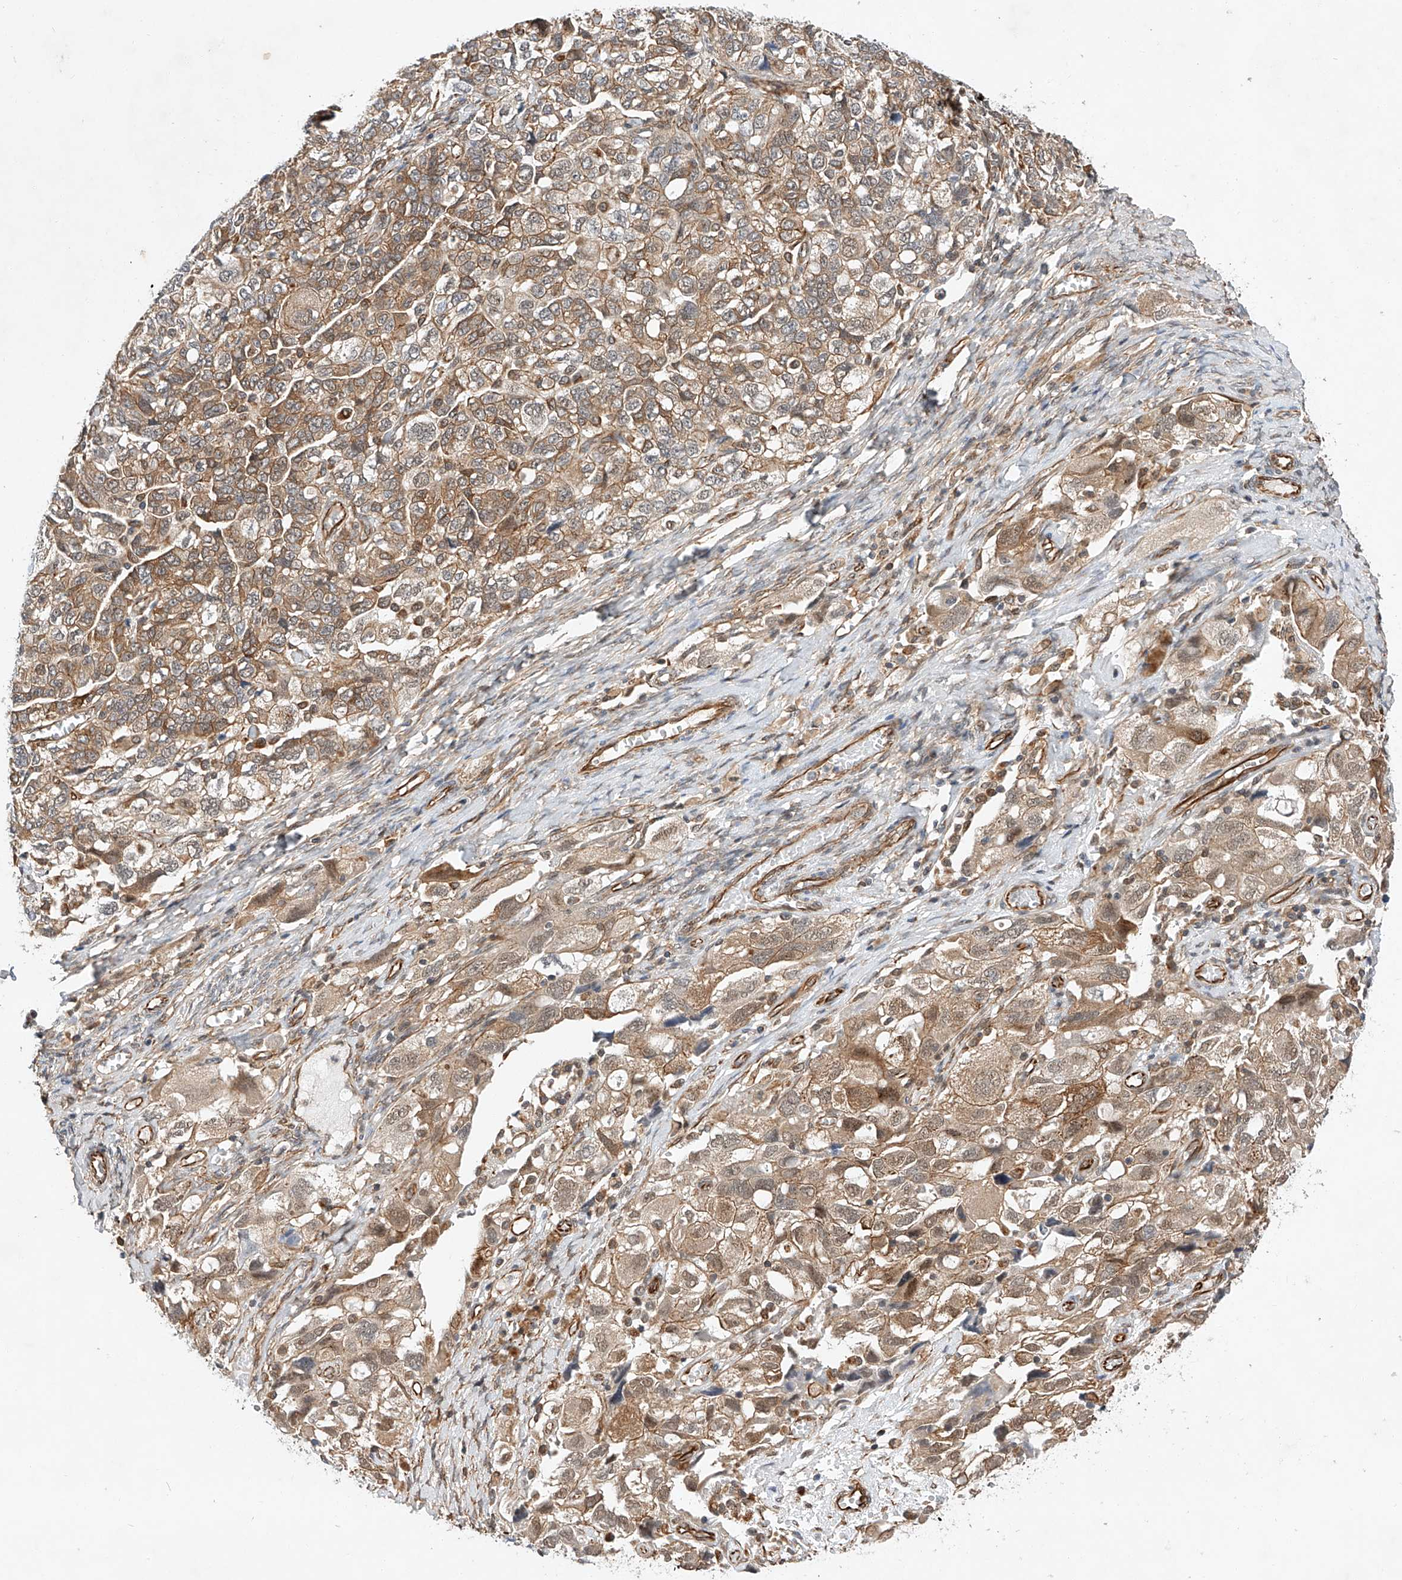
{"staining": {"intensity": "moderate", "quantity": "25%-75%", "location": "cytoplasmic/membranous"}, "tissue": "ovarian cancer", "cell_type": "Tumor cells", "image_type": "cancer", "snomed": [{"axis": "morphology", "description": "Carcinoma, NOS"}, {"axis": "morphology", "description": "Cystadenocarcinoma, serous, NOS"}, {"axis": "topography", "description": "Ovary"}], "caption": "Serous cystadenocarcinoma (ovarian) stained with DAB immunohistochemistry reveals medium levels of moderate cytoplasmic/membranous expression in approximately 25%-75% of tumor cells. (brown staining indicates protein expression, while blue staining denotes nuclei).", "gene": "AMD1", "patient": {"sex": "female", "age": 69}}